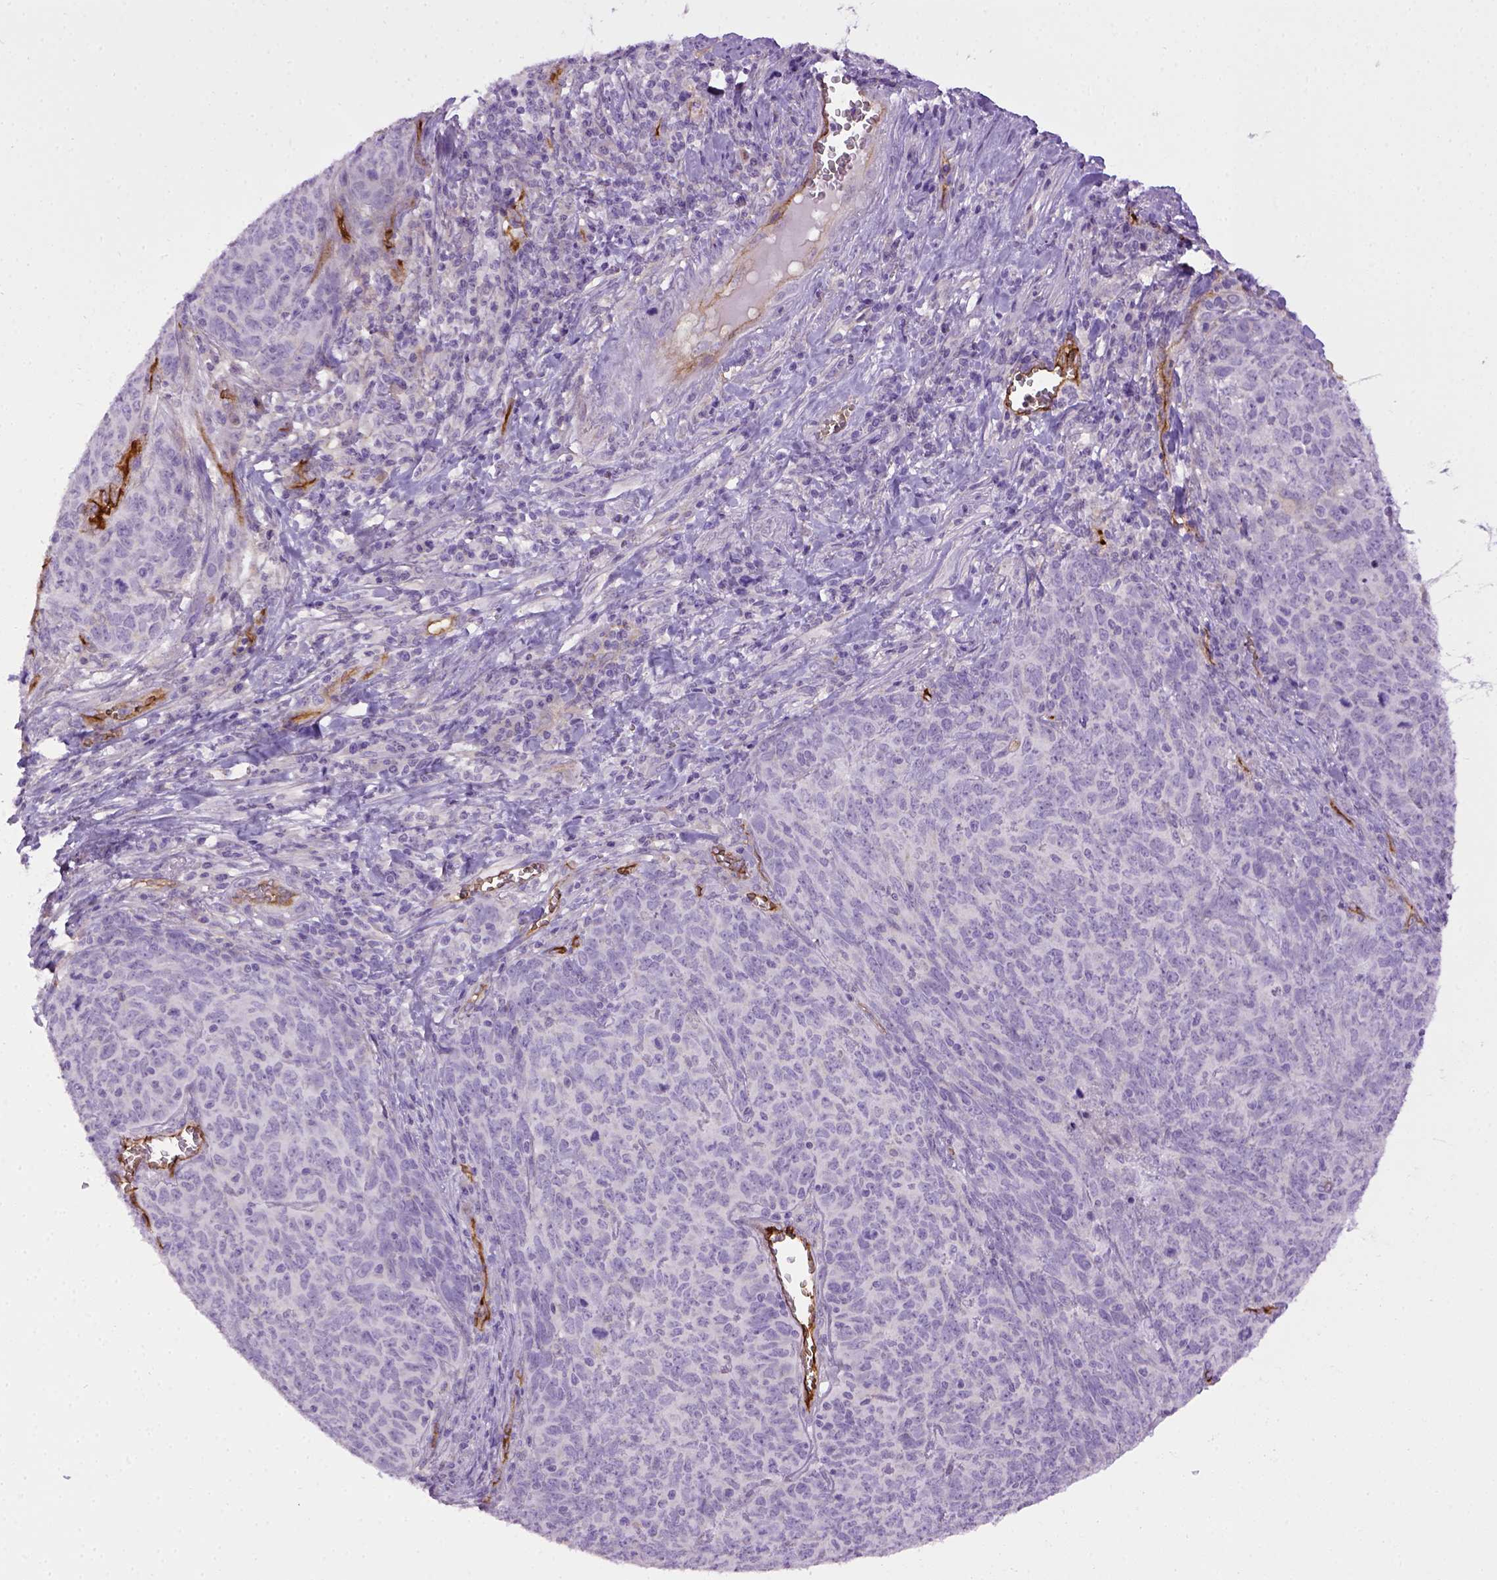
{"staining": {"intensity": "negative", "quantity": "none", "location": "none"}, "tissue": "skin cancer", "cell_type": "Tumor cells", "image_type": "cancer", "snomed": [{"axis": "morphology", "description": "Squamous cell carcinoma, NOS"}, {"axis": "topography", "description": "Skin"}, {"axis": "topography", "description": "Anal"}], "caption": "Histopathology image shows no significant protein expression in tumor cells of skin cancer.", "gene": "ENG", "patient": {"sex": "female", "age": 51}}